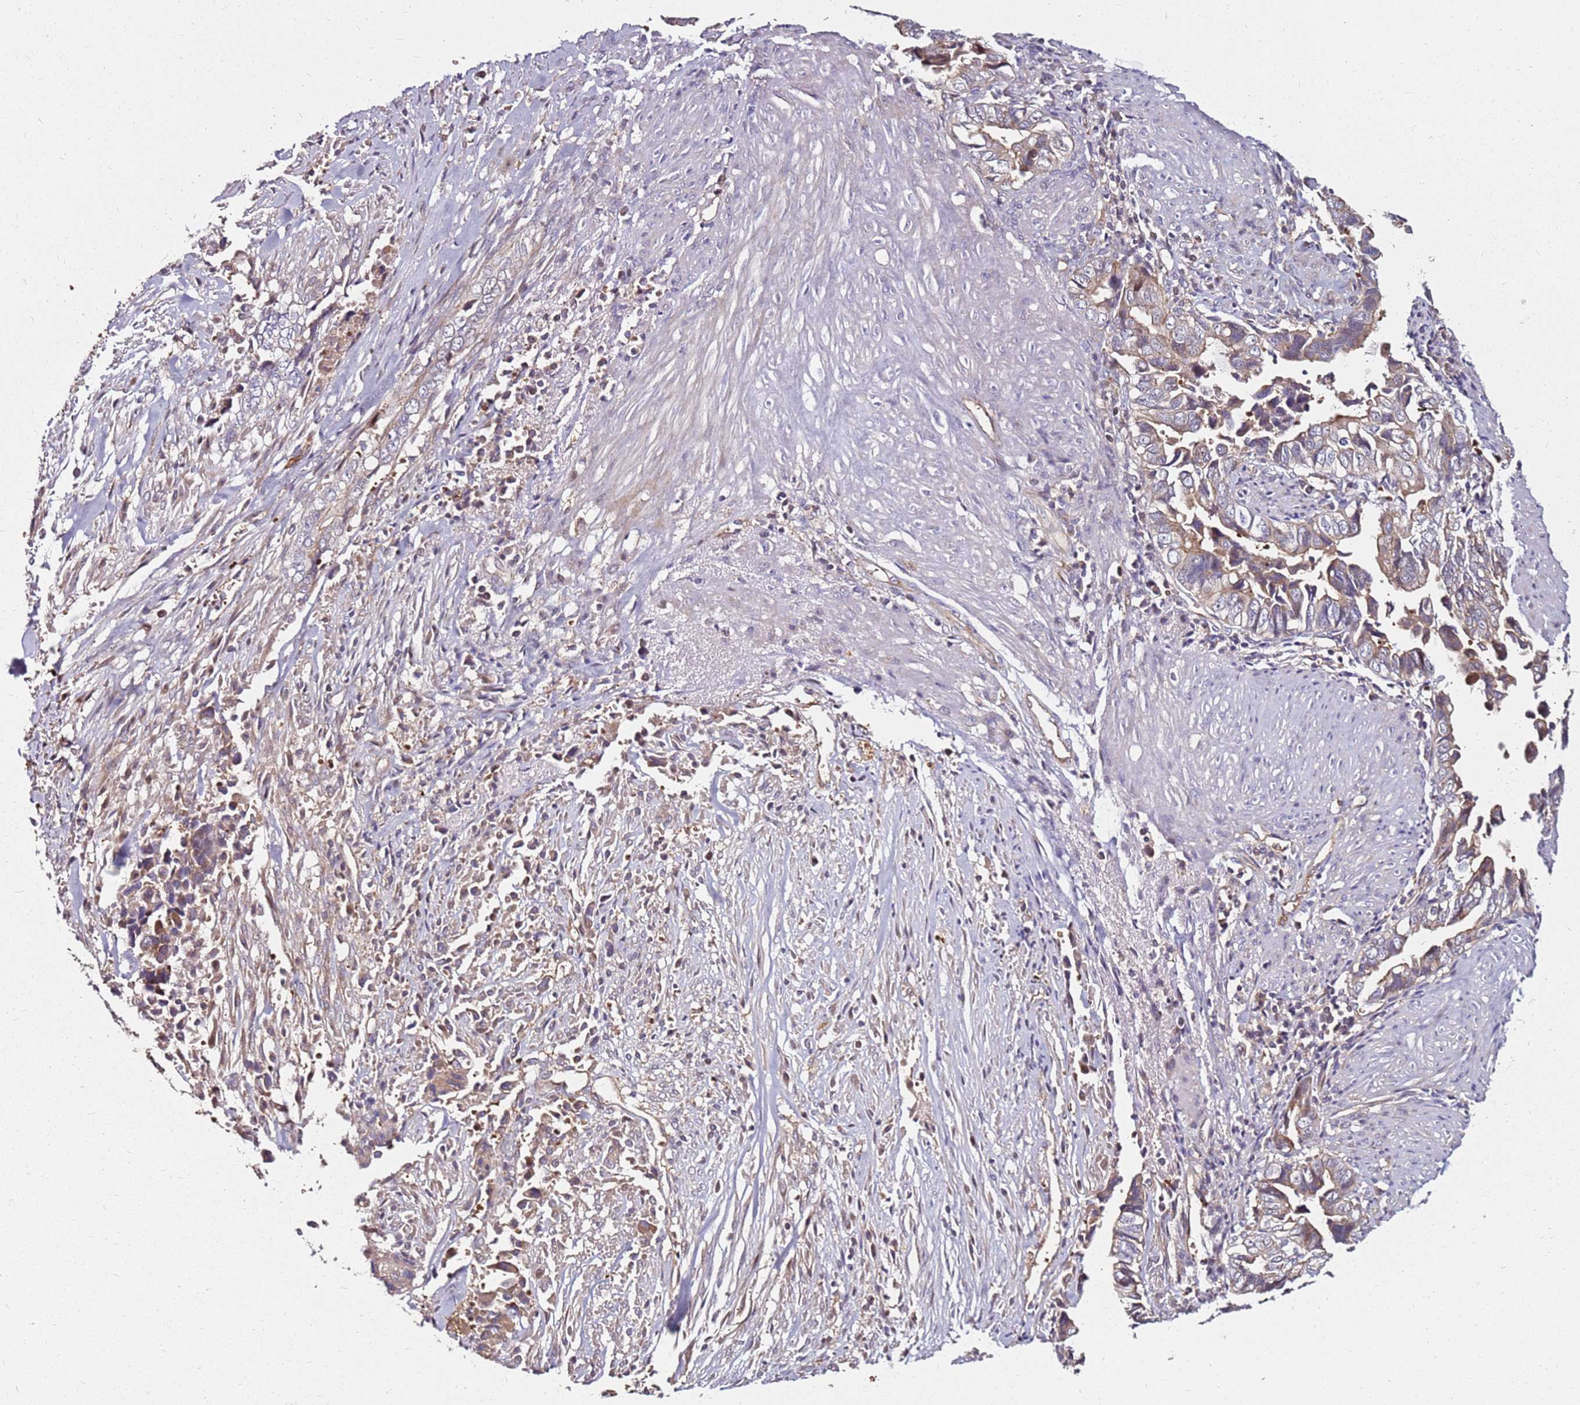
{"staining": {"intensity": "weak", "quantity": ">75%", "location": "cytoplasmic/membranous"}, "tissue": "liver cancer", "cell_type": "Tumor cells", "image_type": "cancer", "snomed": [{"axis": "morphology", "description": "Cholangiocarcinoma"}, {"axis": "topography", "description": "Liver"}], "caption": "Liver cancer was stained to show a protein in brown. There is low levels of weak cytoplasmic/membranous positivity in approximately >75% of tumor cells.", "gene": "RNF11", "patient": {"sex": "female", "age": 79}}